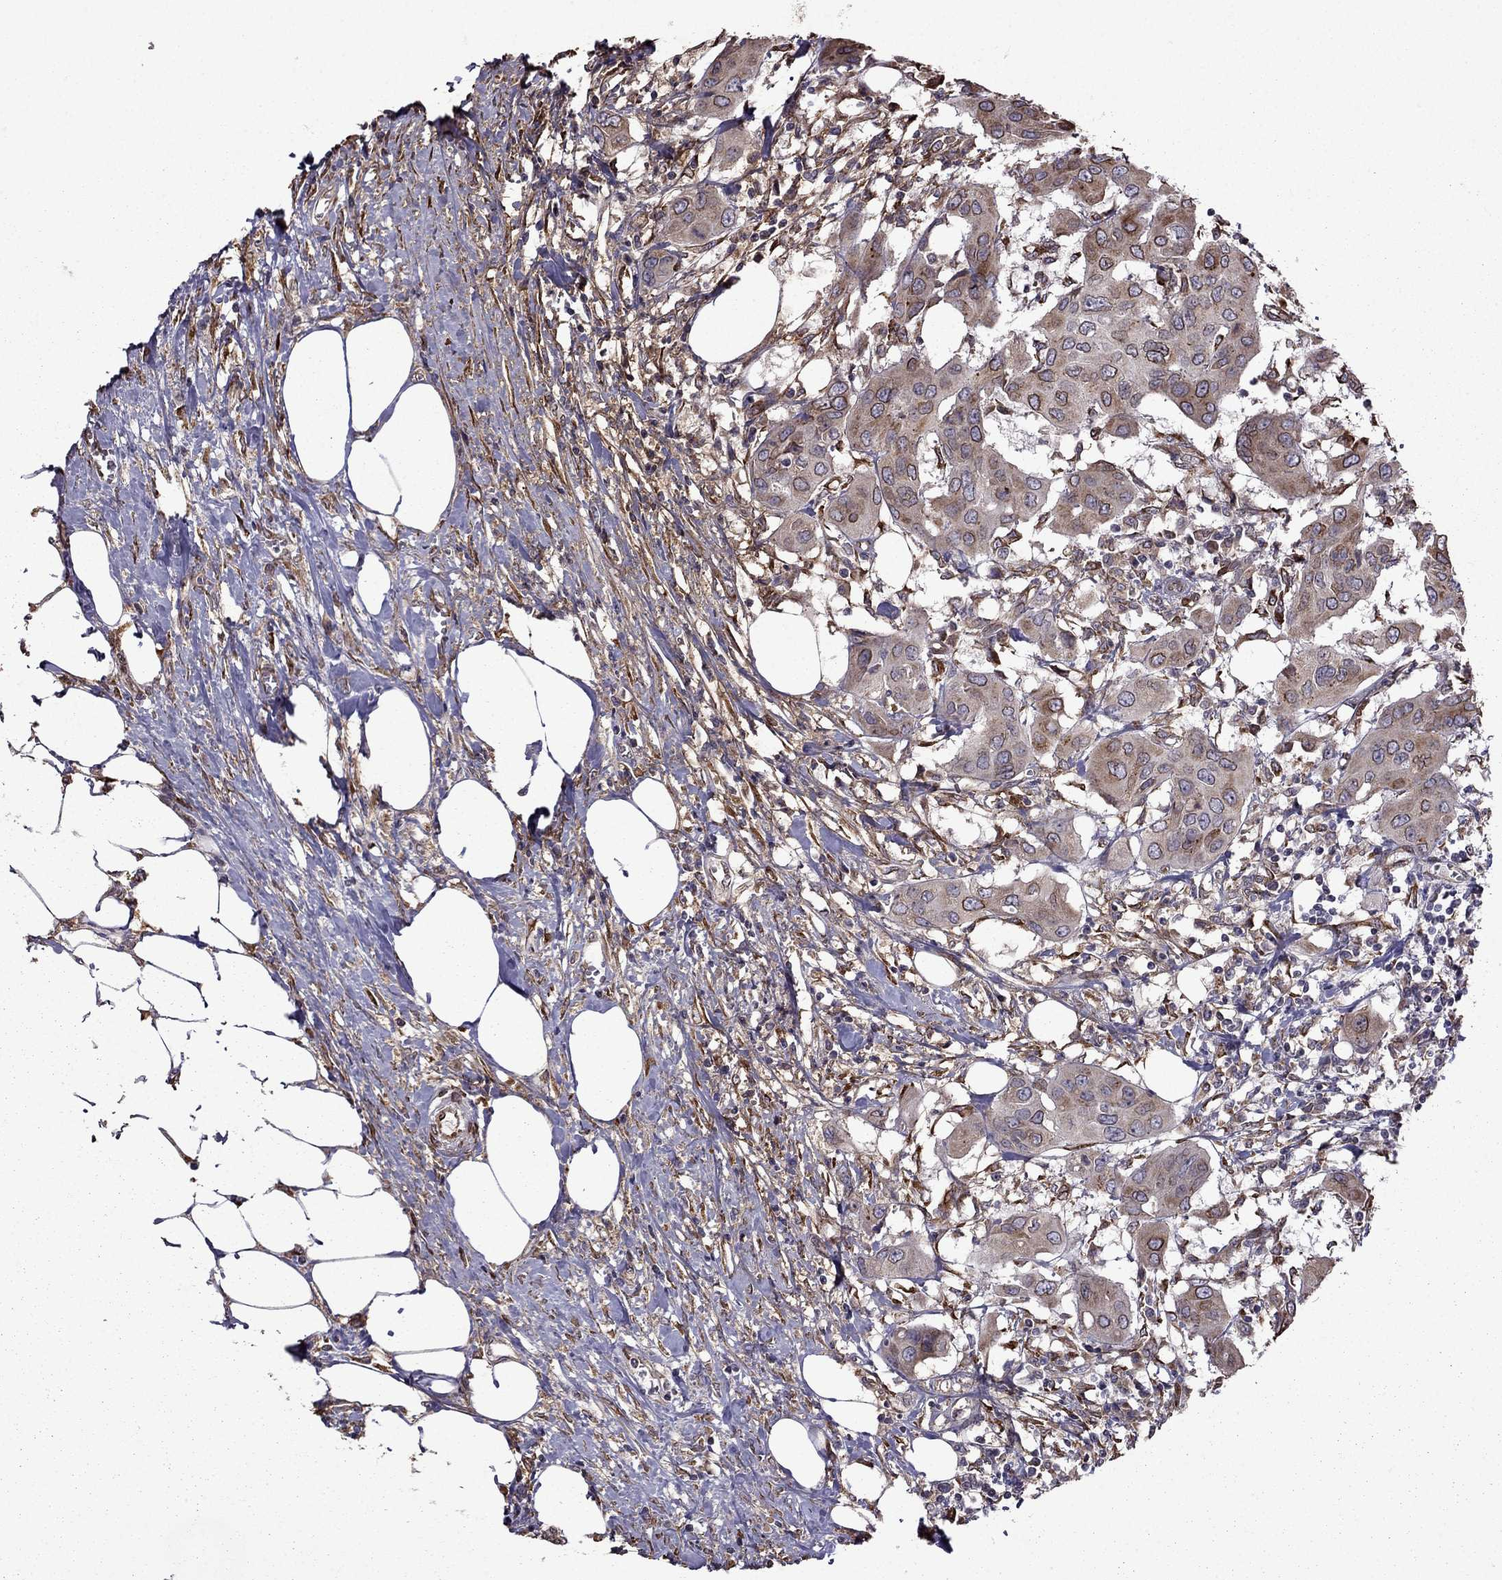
{"staining": {"intensity": "weak", "quantity": ">75%", "location": "cytoplasmic/membranous"}, "tissue": "urothelial cancer", "cell_type": "Tumor cells", "image_type": "cancer", "snomed": [{"axis": "morphology", "description": "Urothelial carcinoma, NOS"}, {"axis": "morphology", "description": "Urothelial carcinoma, High grade"}, {"axis": "topography", "description": "Urinary bladder"}], "caption": "This micrograph exhibits urothelial carcinoma (high-grade) stained with immunohistochemistry to label a protein in brown. The cytoplasmic/membranous of tumor cells show weak positivity for the protein. Nuclei are counter-stained blue.", "gene": "IKBIP", "patient": {"sex": "male", "age": 63}}